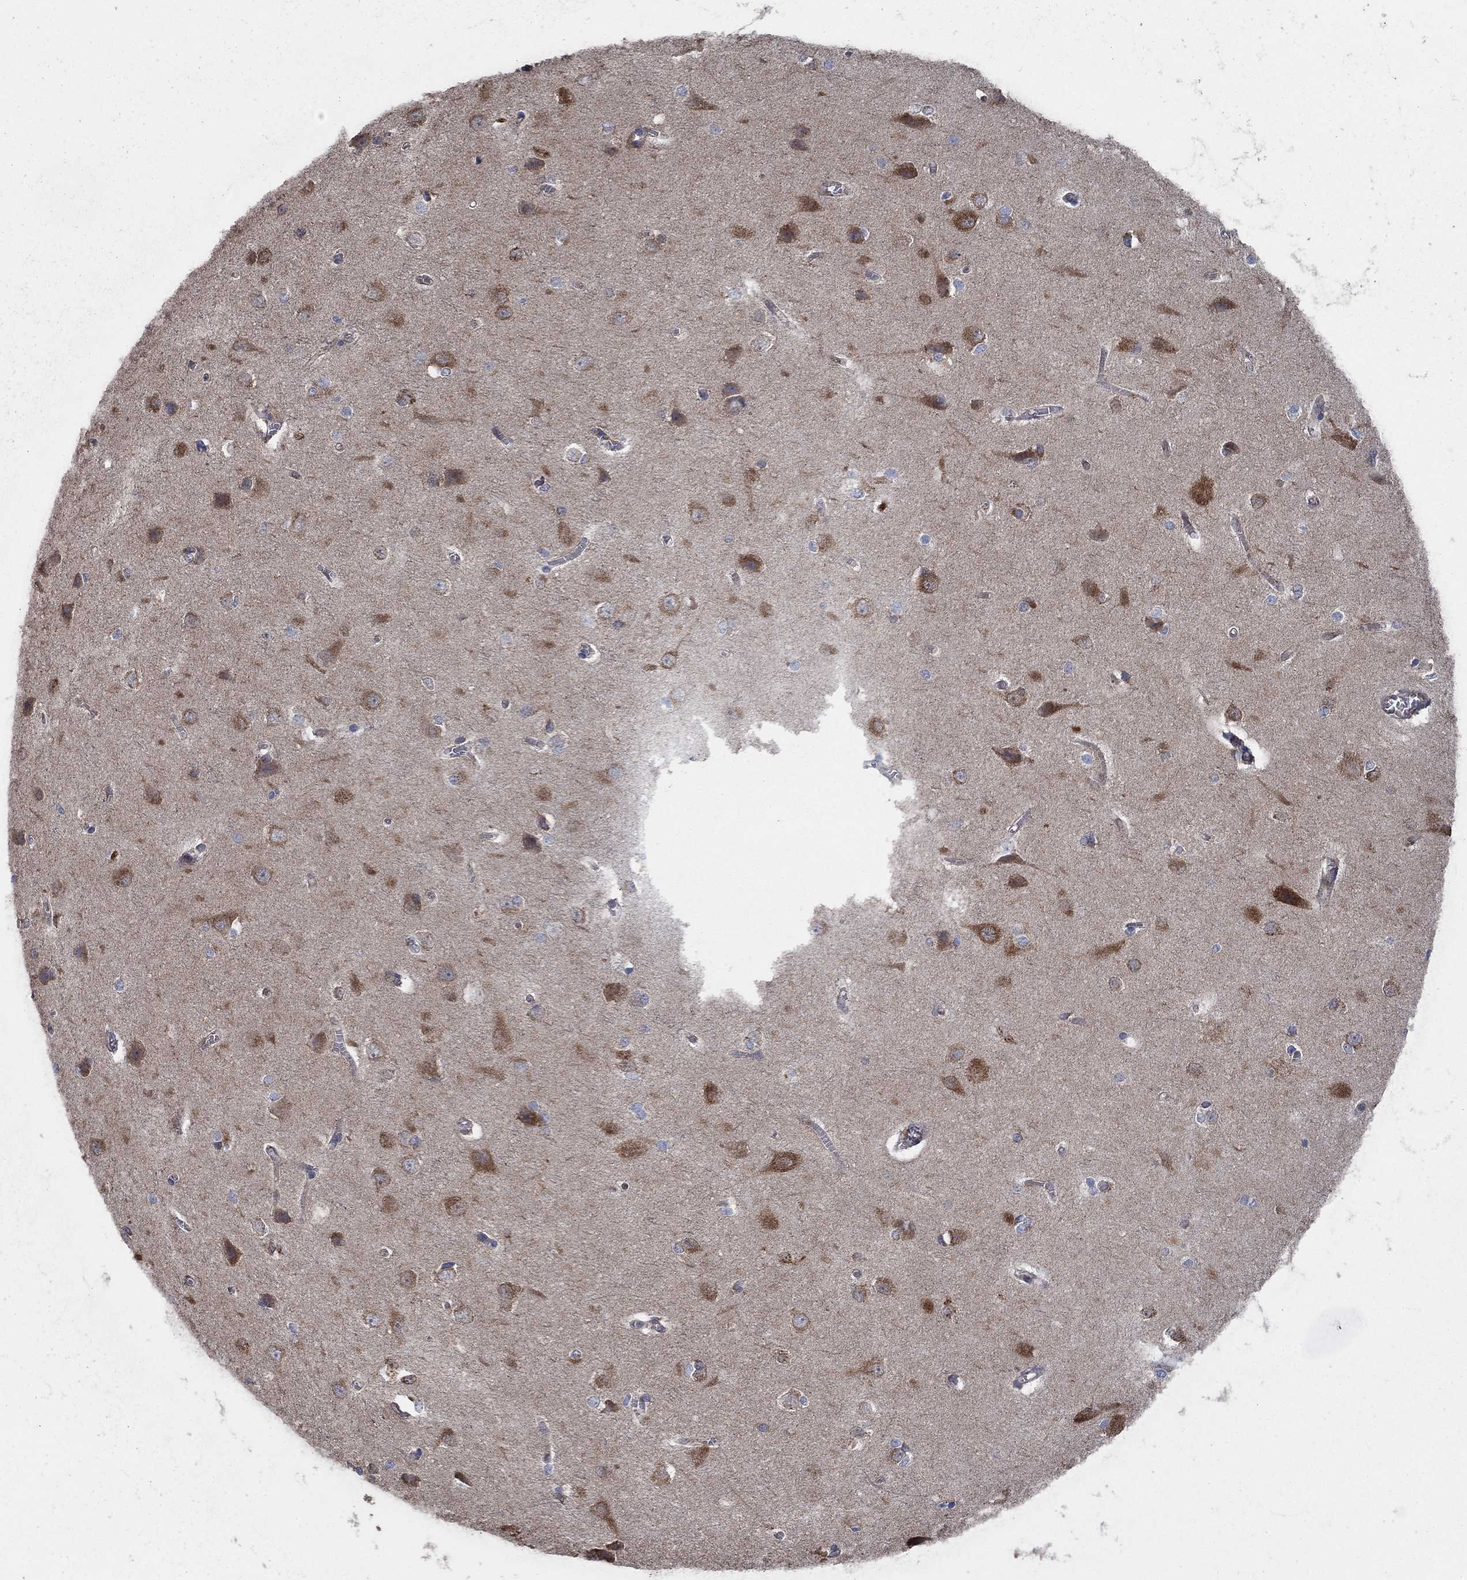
{"staining": {"intensity": "negative", "quantity": "none", "location": "none"}, "tissue": "cerebral cortex", "cell_type": "Endothelial cells", "image_type": "normal", "snomed": [{"axis": "morphology", "description": "Normal tissue, NOS"}, {"axis": "topography", "description": "Cerebral cortex"}], "caption": "Immunohistochemistry image of unremarkable cerebral cortex stained for a protein (brown), which demonstrates no positivity in endothelial cells. The staining was performed using DAB to visualize the protein expression in brown, while the nuclei were stained in blue with hematoxylin (Magnification: 20x).", "gene": "HID1", "patient": {"sex": "male", "age": 37}}